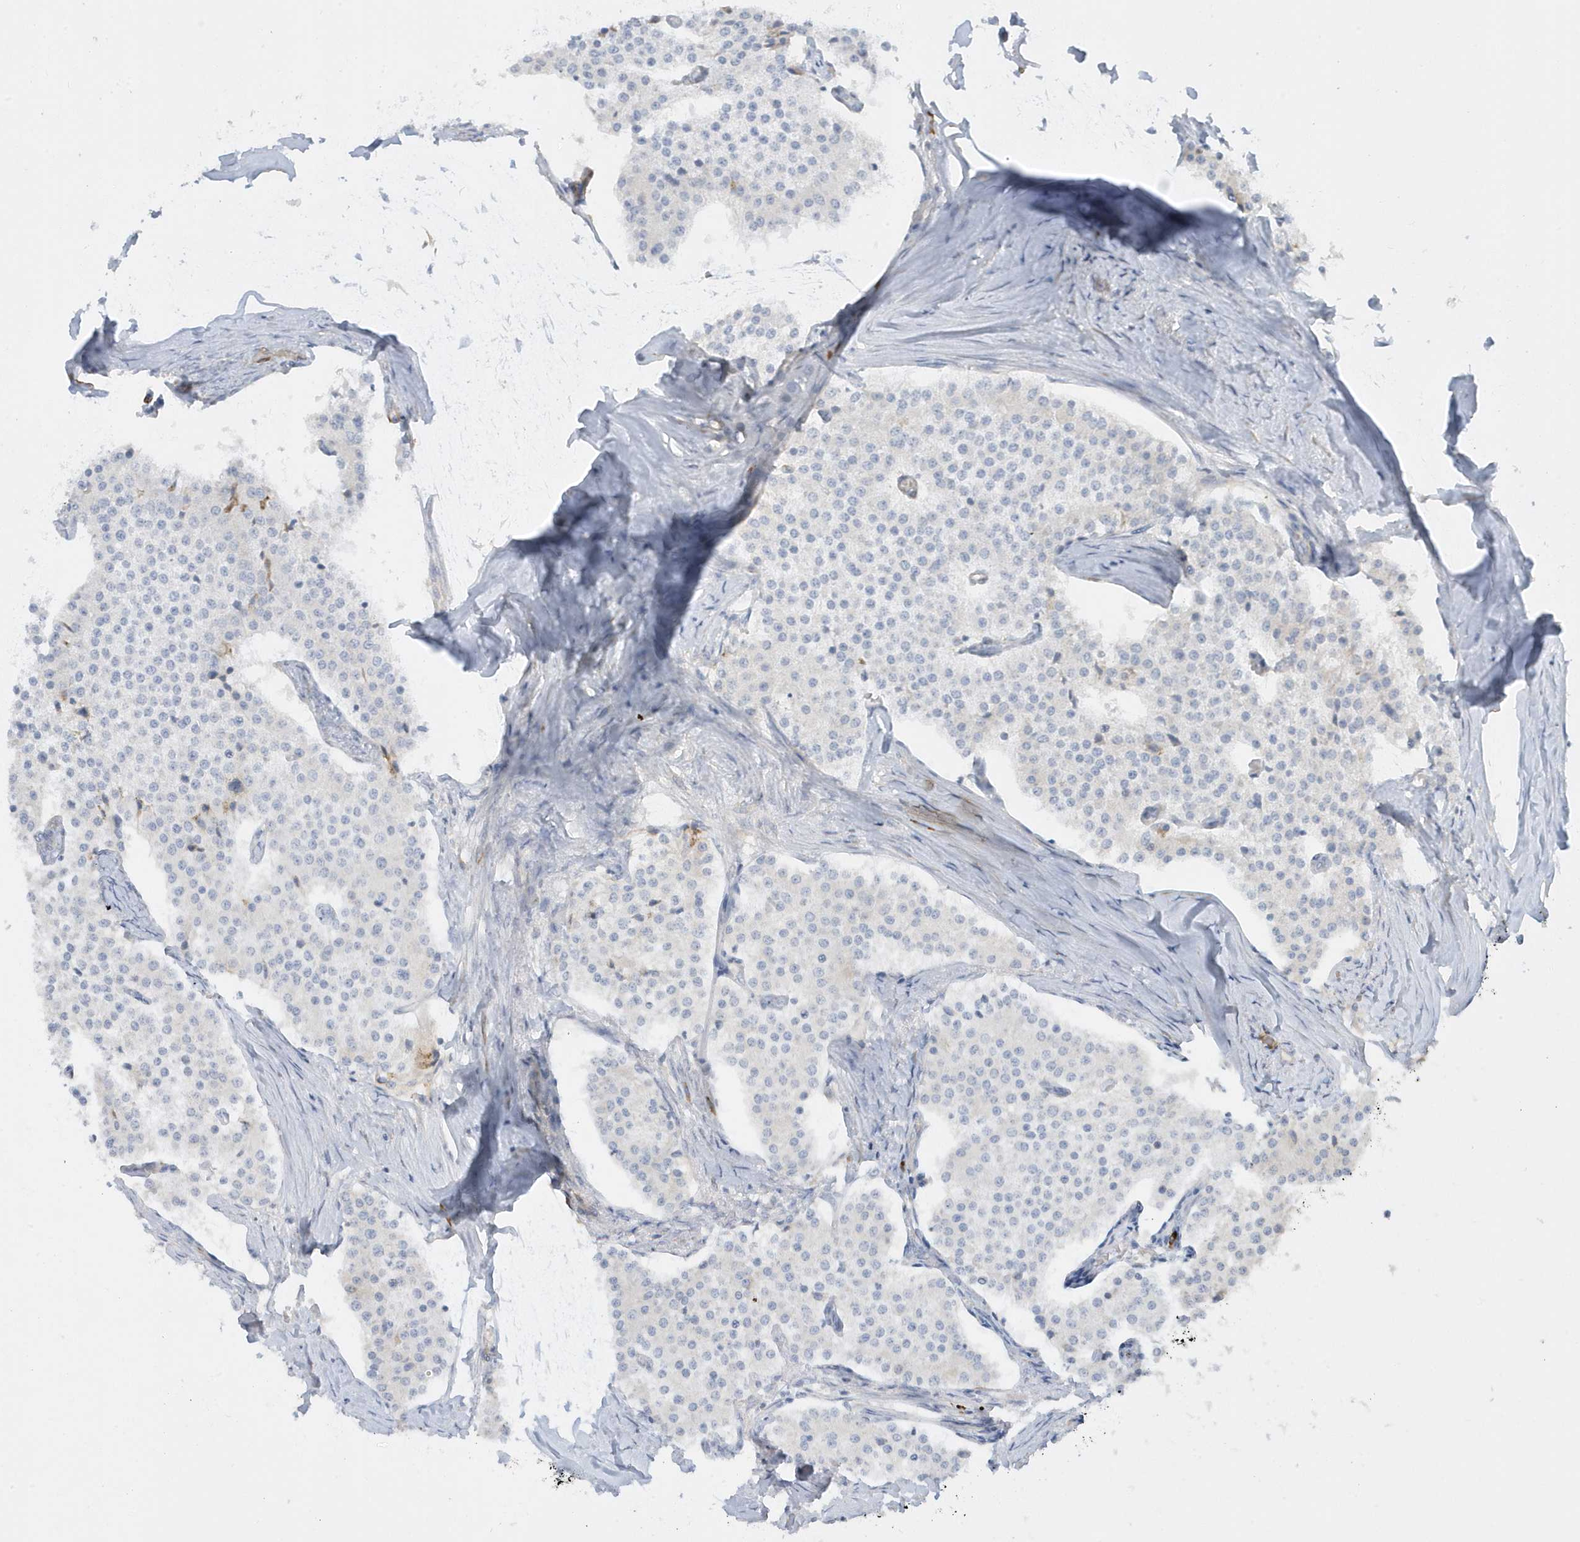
{"staining": {"intensity": "negative", "quantity": "none", "location": "none"}, "tissue": "carcinoid", "cell_type": "Tumor cells", "image_type": "cancer", "snomed": [{"axis": "morphology", "description": "Carcinoid, malignant, NOS"}, {"axis": "topography", "description": "Colon"}], "caption": "Immunohistochemical staining of carcinoid demonstrates no significant positivity in tumor cells.", "gene": "THADA", "patient": {"sex": "female", "age": 52}}